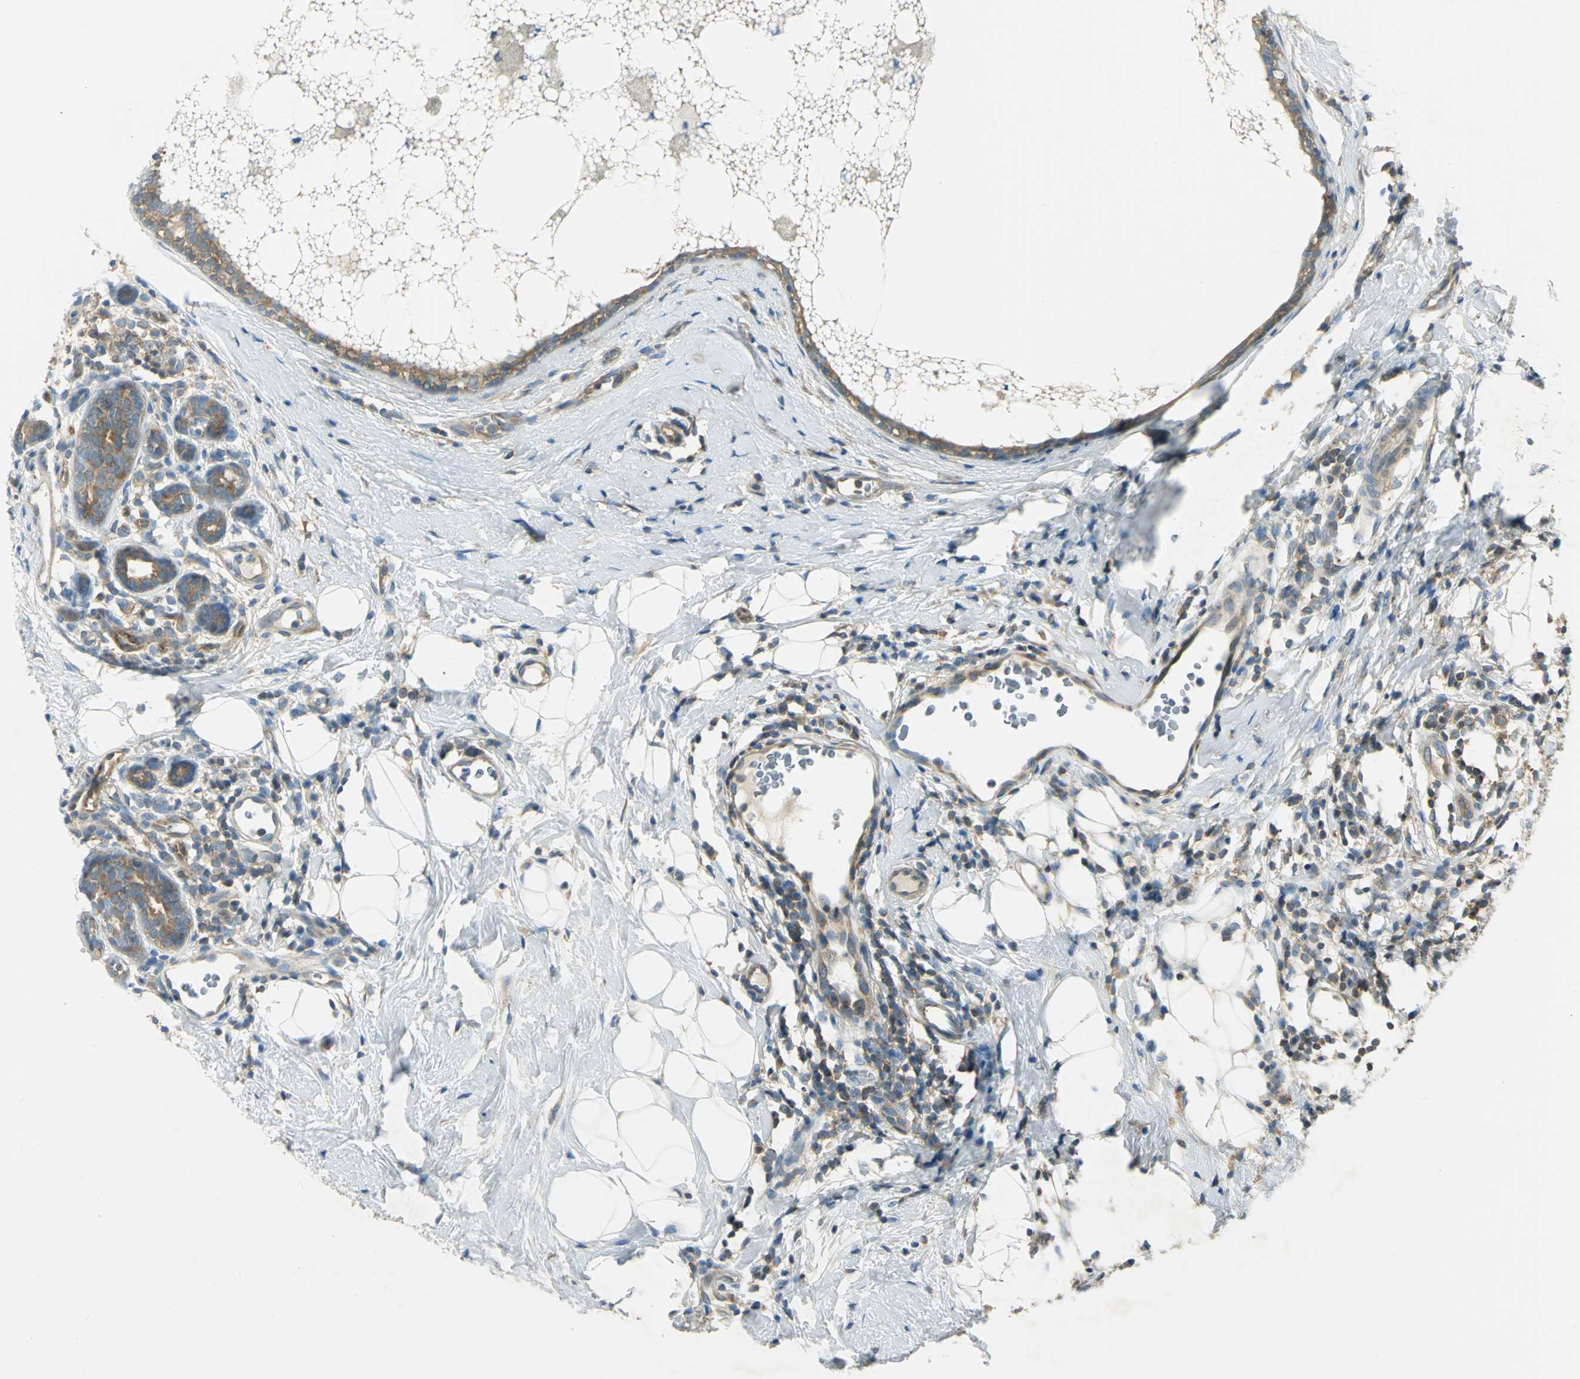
{"staining": {"intensity": "weak", "quantity": ">75%", "location": "cytoplasmic/membranous"}, "tissue": "breast cancer", "cell_type": "Tumor cells", "image_type": "cancer", "snomed": [{"axis": "morphology", "description": "Duct carcinoma"}, {"axis": "topography", "description": "Breast"}], "caption": "Breast infiltrating ductal carcinoma tissue demonstrates weak cytoplasmic/membranous positivity in approximately >75% of tumor cells The protein is stained brown, and the nuclei are stained in blue (DAB (3,3'-diaminobenzidine) IHC with brightfield microscopy, high magnification).", "gene": "TSC22D2", "patient": {"sex": "female", "age": 40}}